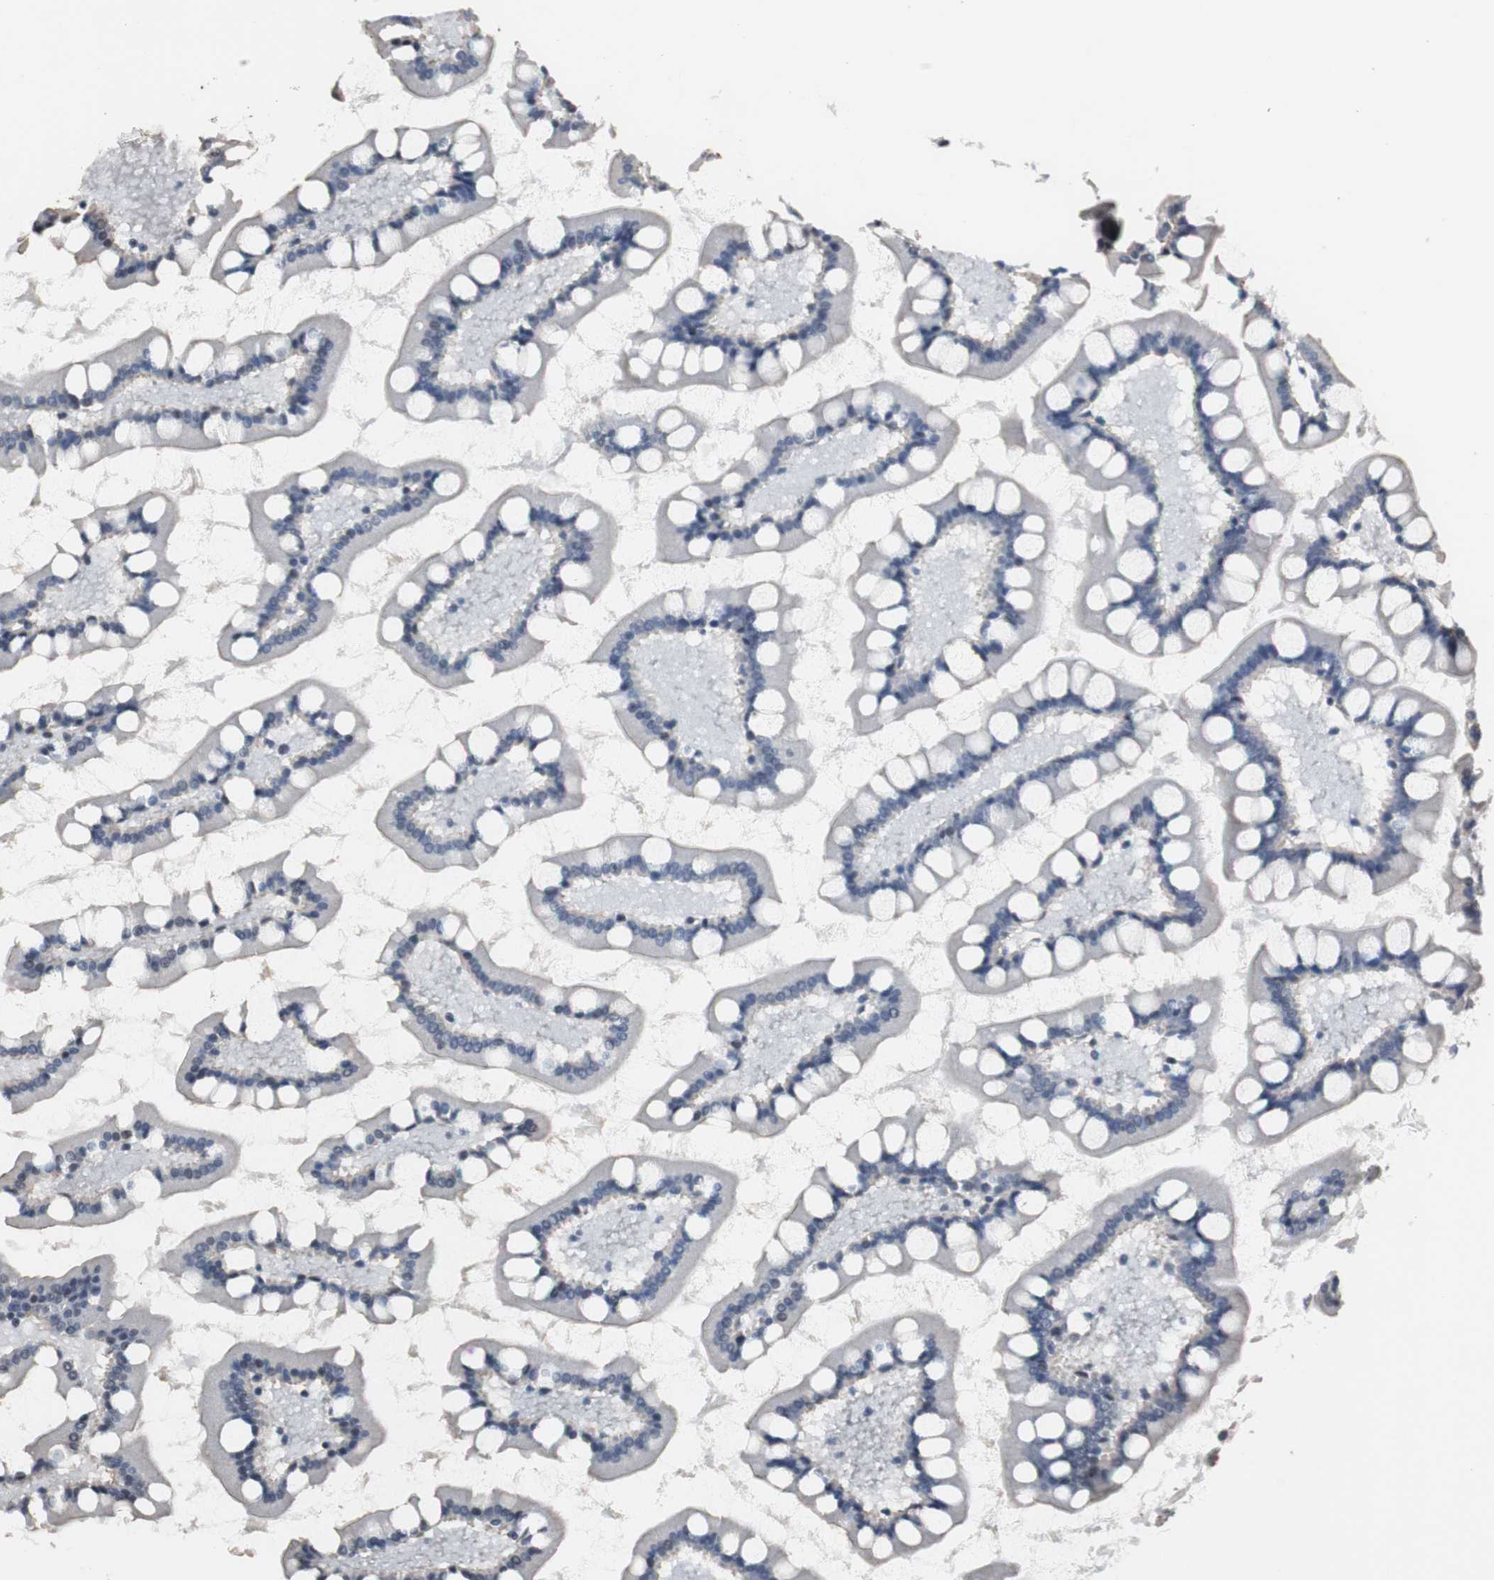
{"staining": {"intensity": "negative", "quantity": "none", "location": "none"}, "tissue": "small intestine", "cell_type": "Glandular cells", "image_type": "normal", "snomed": [{"axis": "morphology", "description": "Normal tissue, NOS"}, {"axis": "topography", "description": "Small intestine"}], "caption": "DAB immunohistochemical staining of benign human small intestine displays no significant staining in glandular cells. Nuclei are stained in blue.", "gene": "PML", "patient": {"sex": "male", "age": 41}}